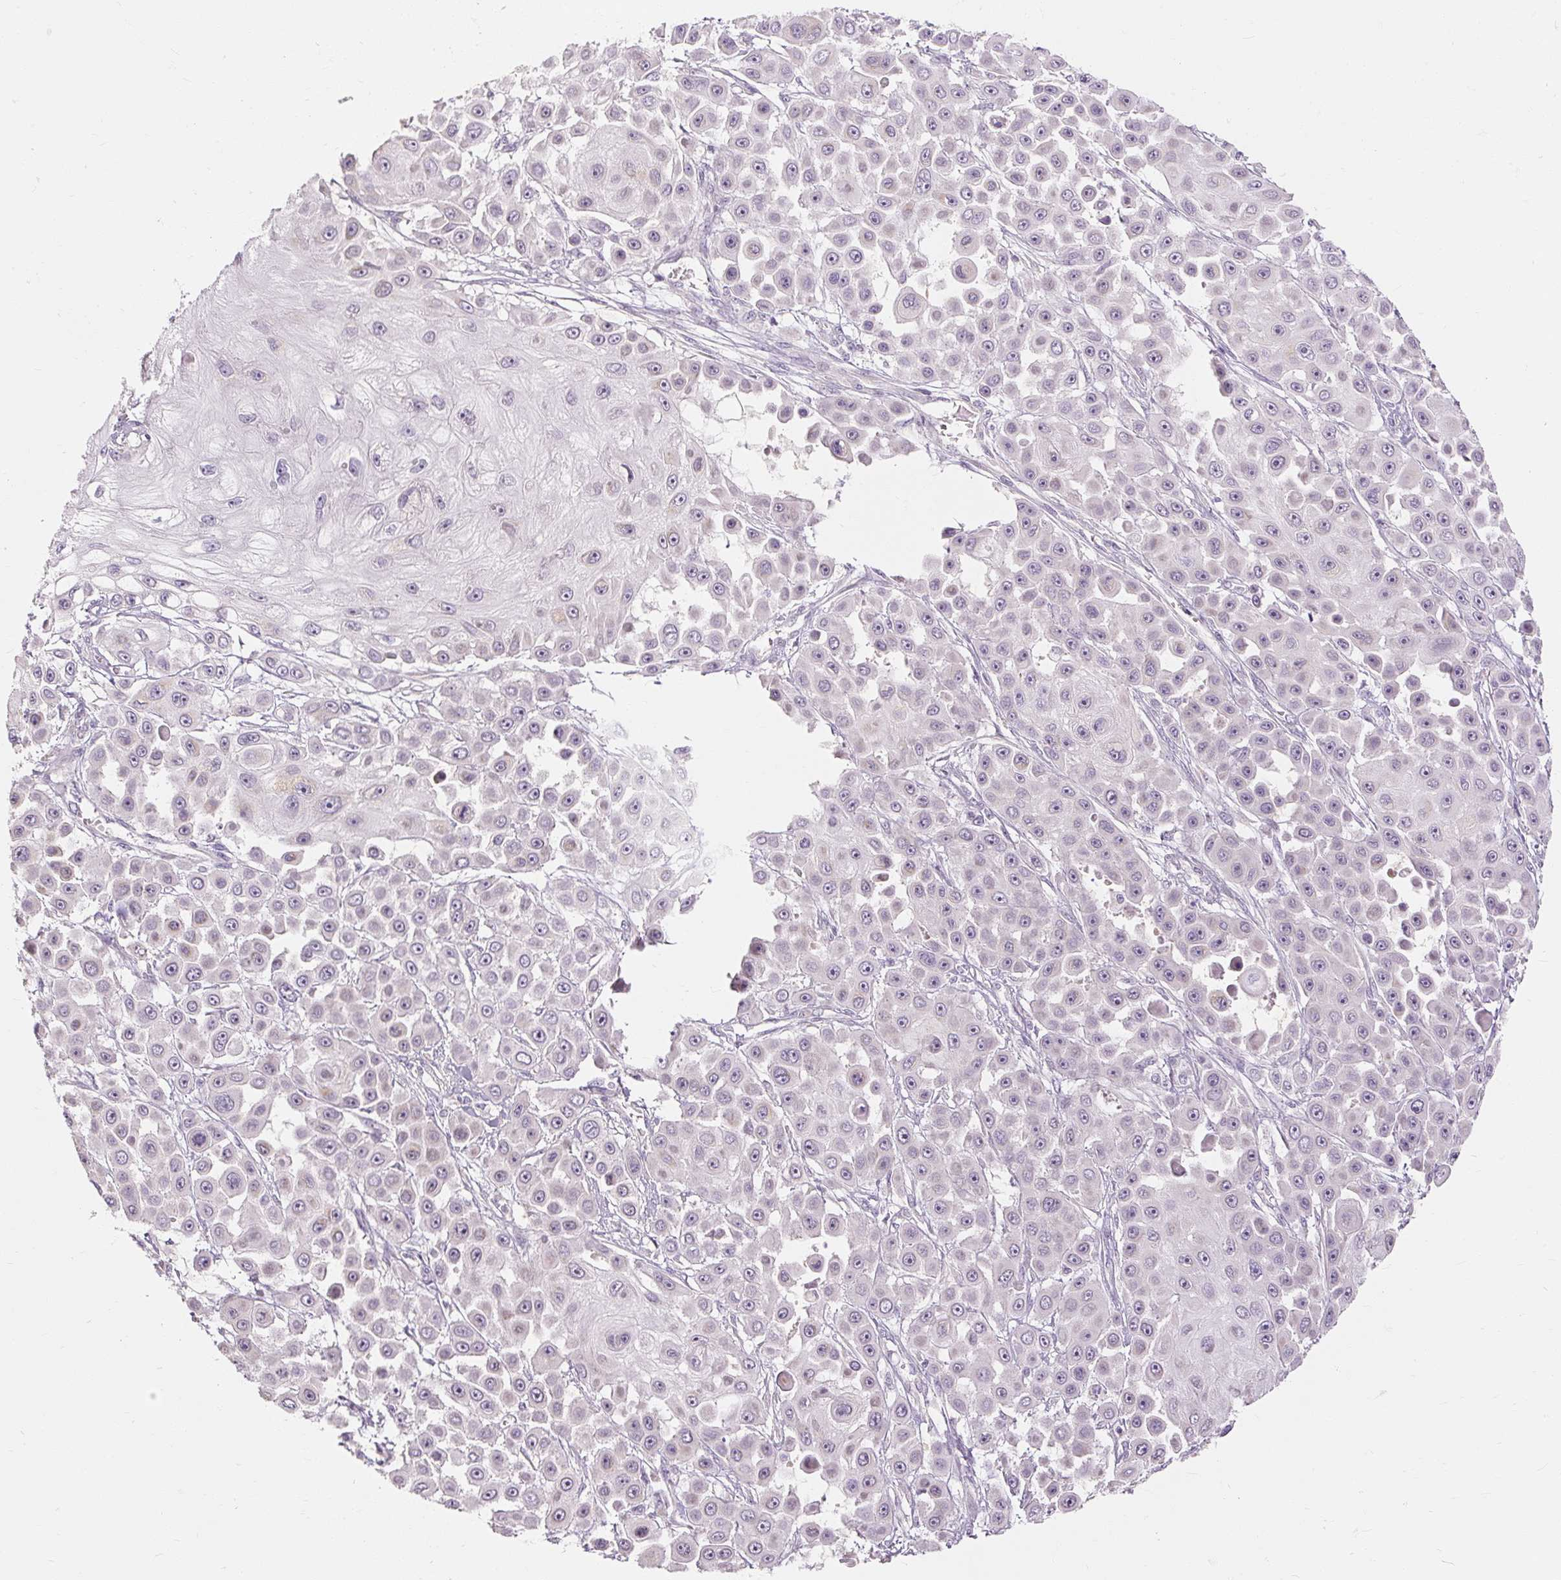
{"staining": {"intensity": "negative", "quantity": "none", "location": "none"}, "tissue": "skin cancer", "cell_type": "Tumor cells", "image_type": "cancer", "snomed": [{"axis": "morphology", "description": "Squamous cell carcinoma, NOS"}, {"axis": "topography", "description": "Skin"}], "caption": "DAB (3,3'-diaminobenzidine) immunohistochemical staining of human skin squamous cell carcinoma demonstrates no significant expression in tumor cells.", "gene": "CAPN3", "patient": {"sex": "male", "age": 67}}